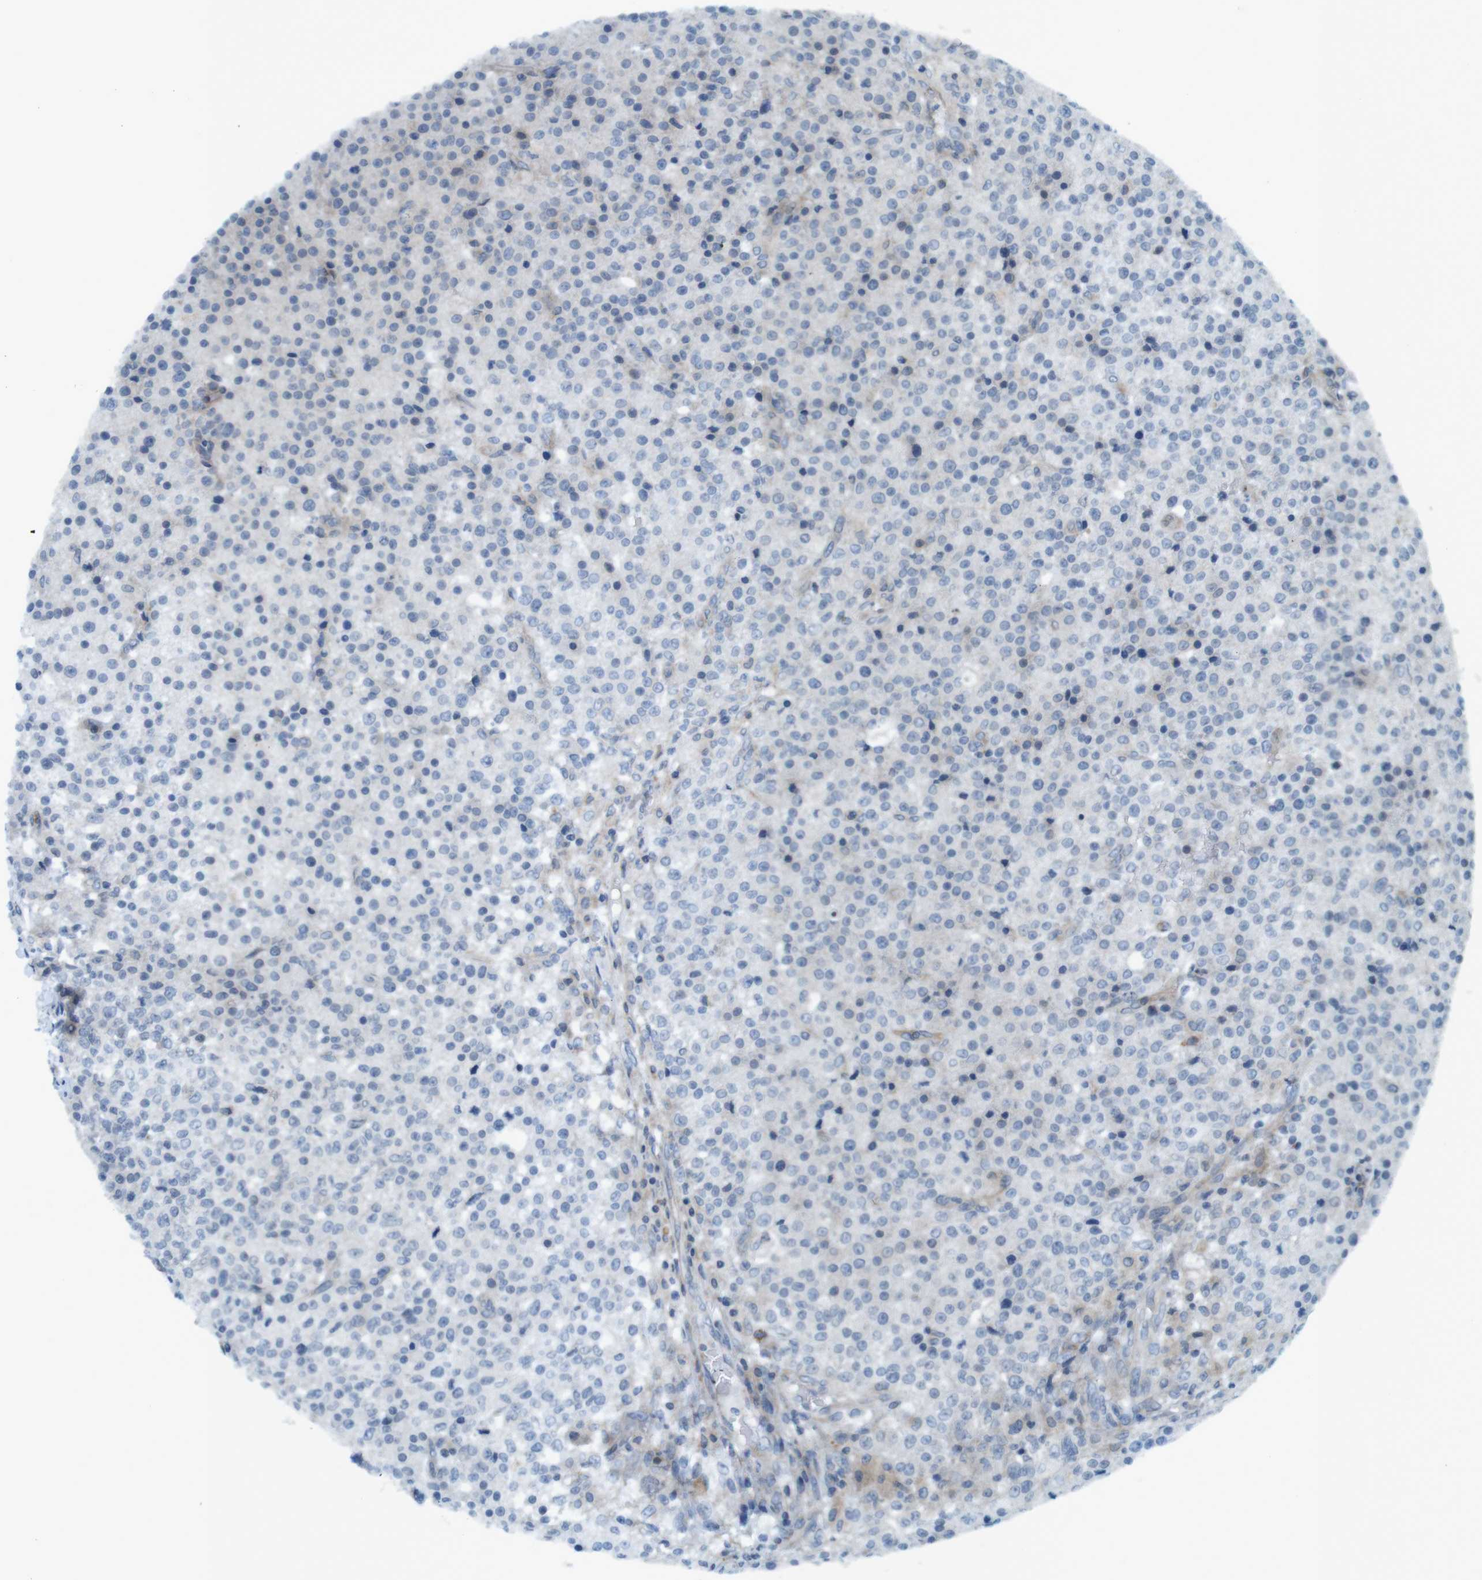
{"staining": {"intensity": "negative", "quantity": "none", "location": "none"}, "tissue": "testis cancer", "cell_type": "Tumor cells", "image_type": "cancer", "snomed": [{"axis": "morphology", "description": "Seminoma, NOS"}, {"axis": "topography", "description": "Testis"}], "caption": "The immunohistochemistry (IHC) histopathology image has no significant expression in tumor cells of testis cancer tissue. Brightfield microscopy of immunohistochemistry stained with DAB (brown) and hematoxylin (blue), captured at high magnification.", "gene": "TYW1", "patient": {"sex": "male", "age": 59}}